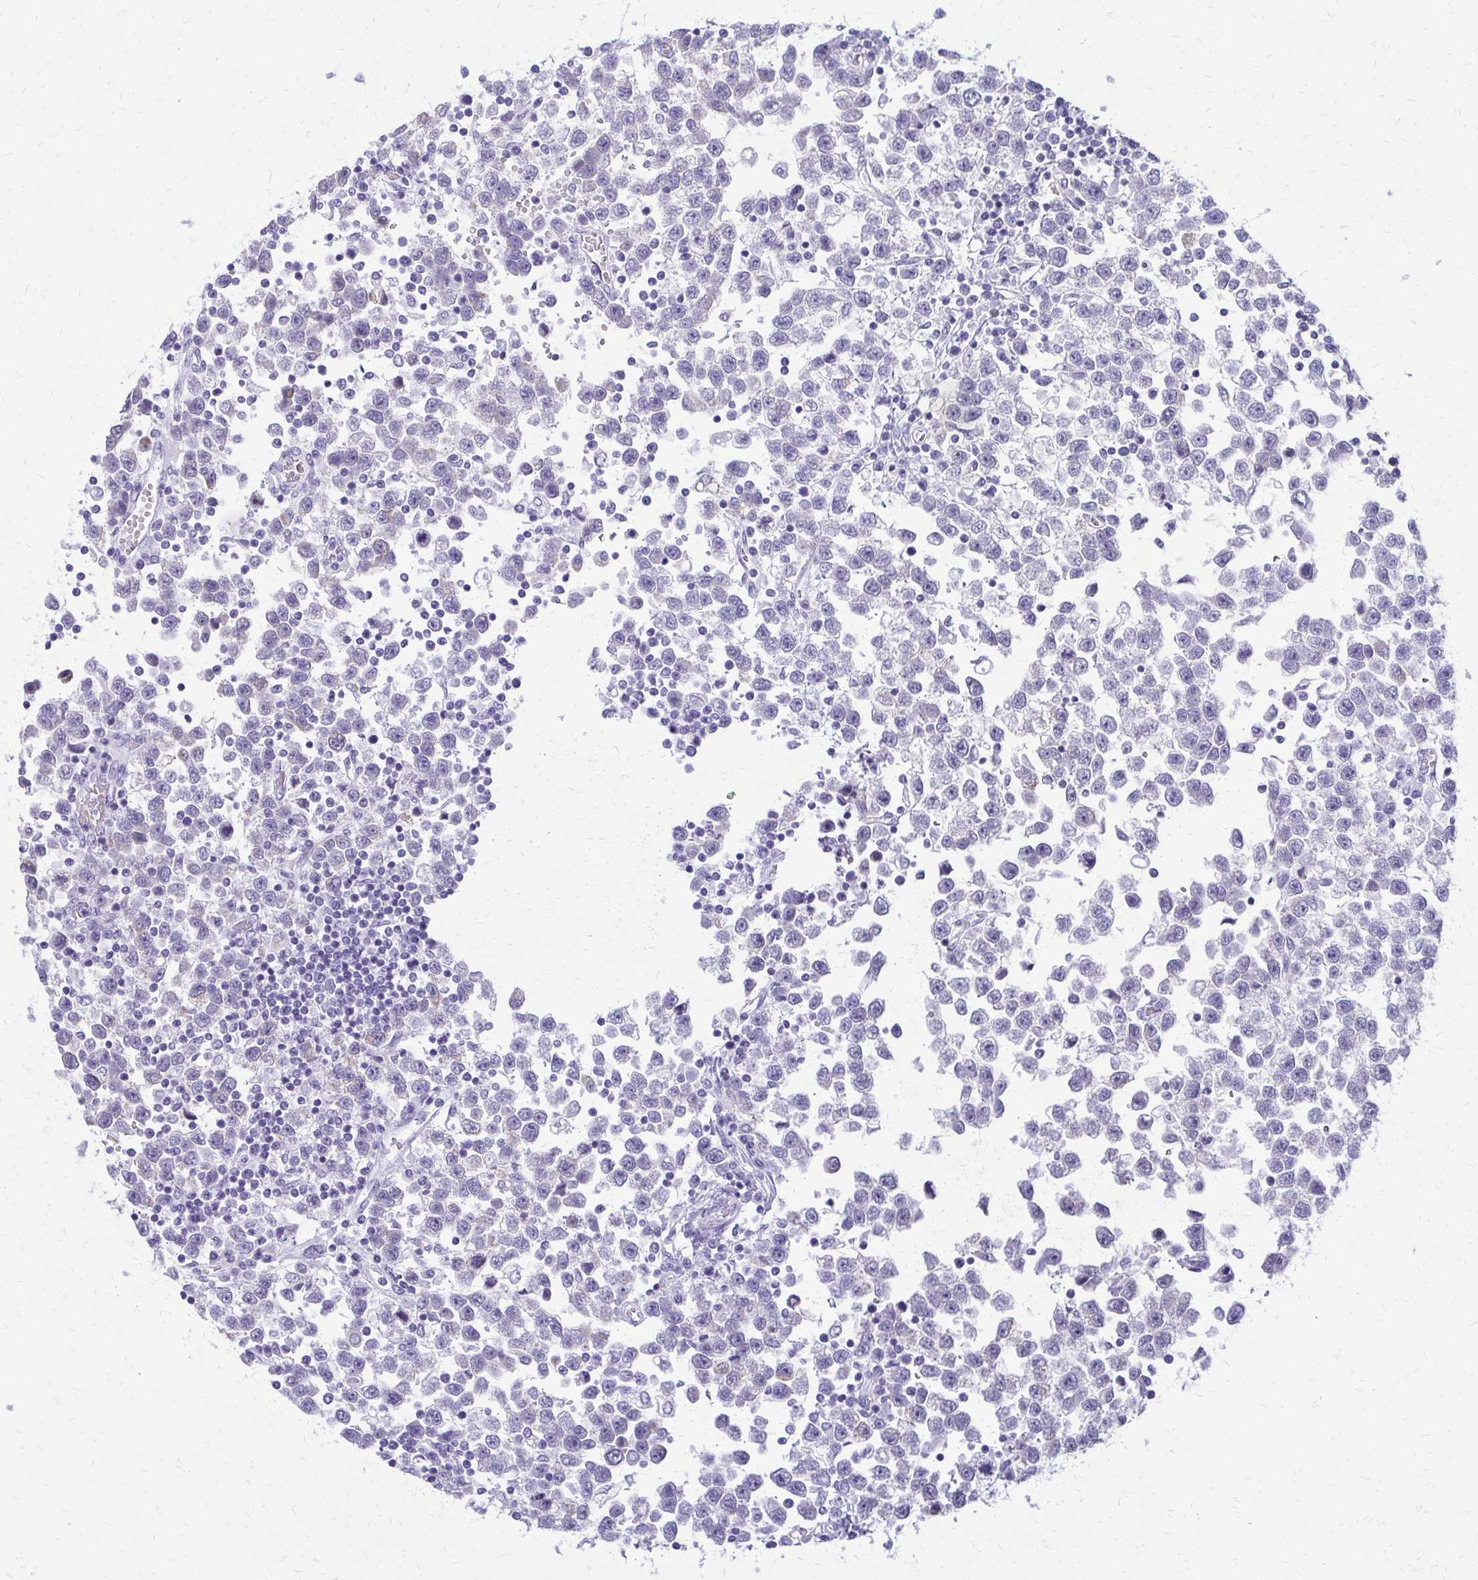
{"staining": {"intensity": "weak", "quantity": "25%-75%", "location": "cytoplasmic/membranous"}, "tissue": "testis cancer", "cell_type": "Tumor cells", "image_type": "cancer", "snomed": [{"axis": "morphology", "description": "Seminoma, NOS"}, {"axis": "topography", "description": "Testis"}], "caption": "The immunohistochemical stain labels weak cytoplasmic/membranous staining in tumor cells of testis cancer (seminoma) tissue.", "gene": "FAM162B", "patient": {"sex": "male", "age": 34}}